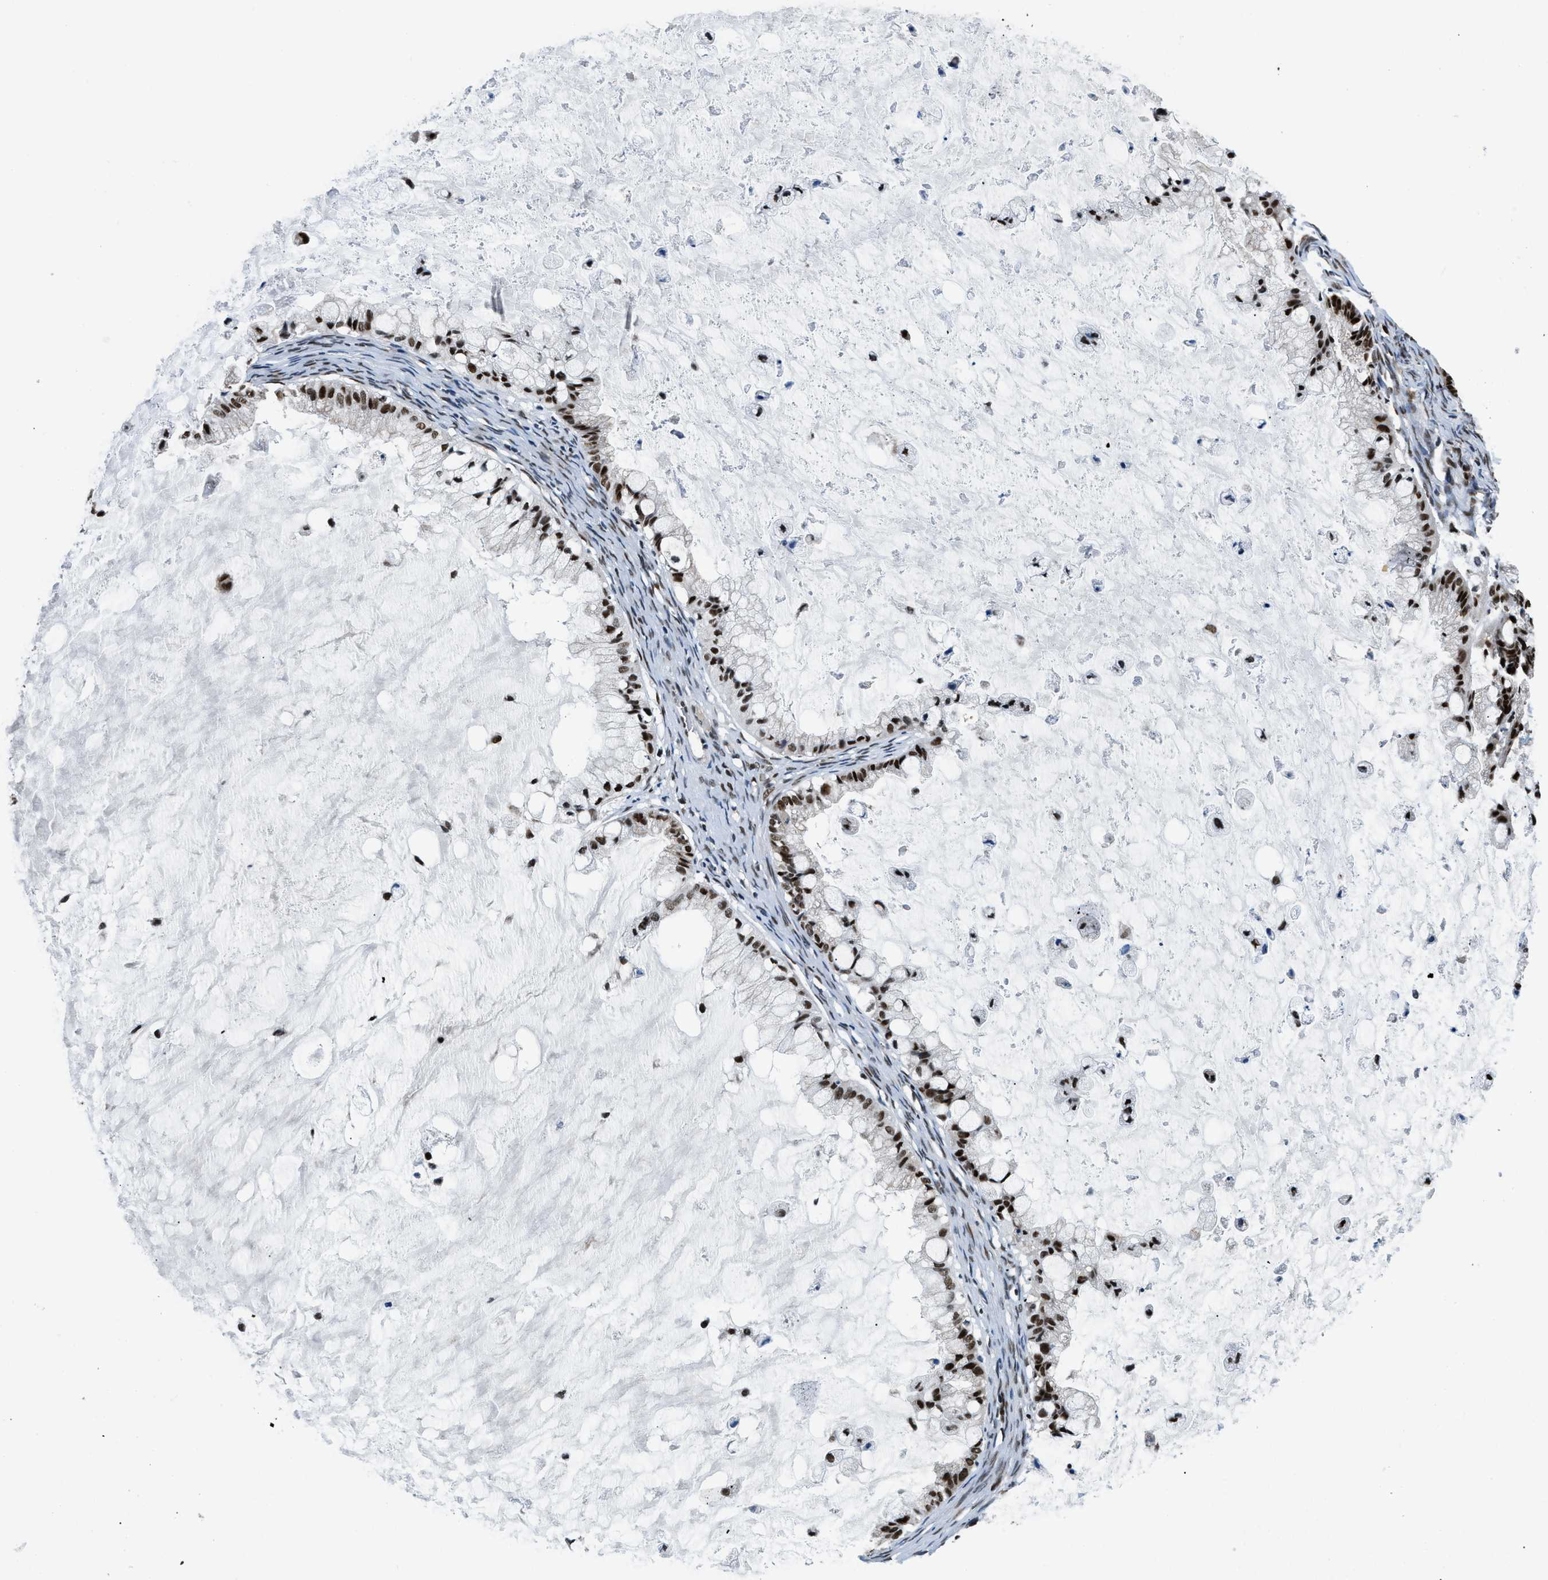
{"staining": {"intensity": "strong", "quantity": ">75%", "location": "nuclear"}, "tissue": "ovarian cancer", "cell_type": "Tumor cells", "image_type": "cancer", "snomed": [{"axis": "morphology", "description": "Cystadenocarcinoma, mucinous, NOS"}, {"axis": "topography", "description": "Ovary"}], "caption": "An IHC histopathology image of tumor tissue is shown. Protein staining in brown highlights strong nuclear positivity in ovarian cancer within tumor cells.", "gene": "KDM3B", "patient": {"sex": "female", "age": 57}}